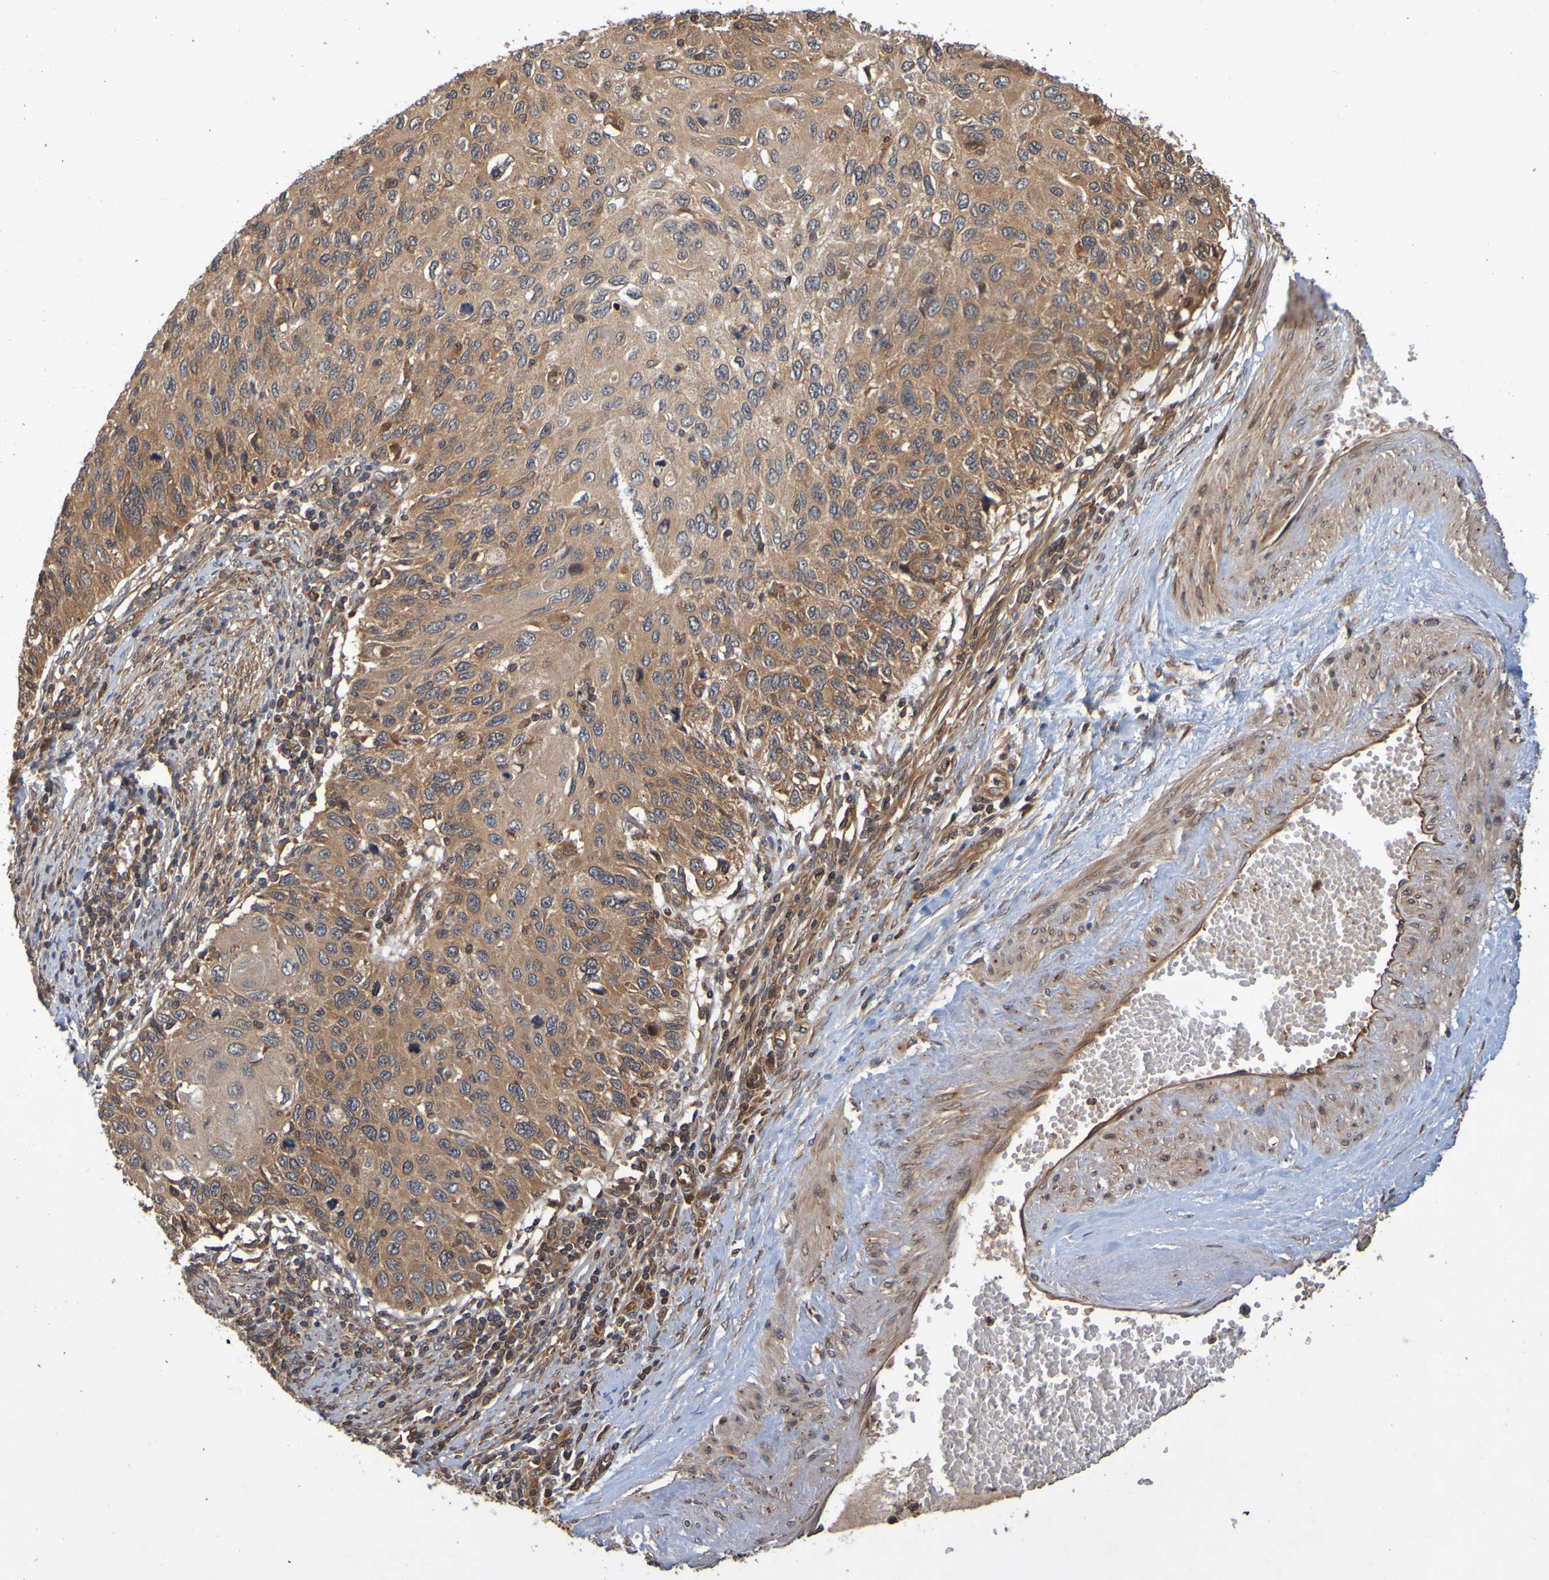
{"staining": {"intensity": "strong", "quantity": ">75%", "location": "cytoplasmic/membranous"}, "tissue": "cervical cancer", "cell_type": "Tumor cells", "image_type": "cancer", "snomed": [{"axis": "morphology", "description": "Squamous cell carcinoma, NOS"}, {"axis": "topography", "description": "Cervix"}], "caption": "IHC histopathology image of neoplastic tissue: squamous cell carcinoma (cervical) stained using IHC reveals high levels of strong protein expression localized specifically in the cytoplasmic/membranous of tumor cells, appearing as a cytoplasmic/membranous brown color.", "gene": "OCRL", "patient": {"sex": "female", "age": 70}}